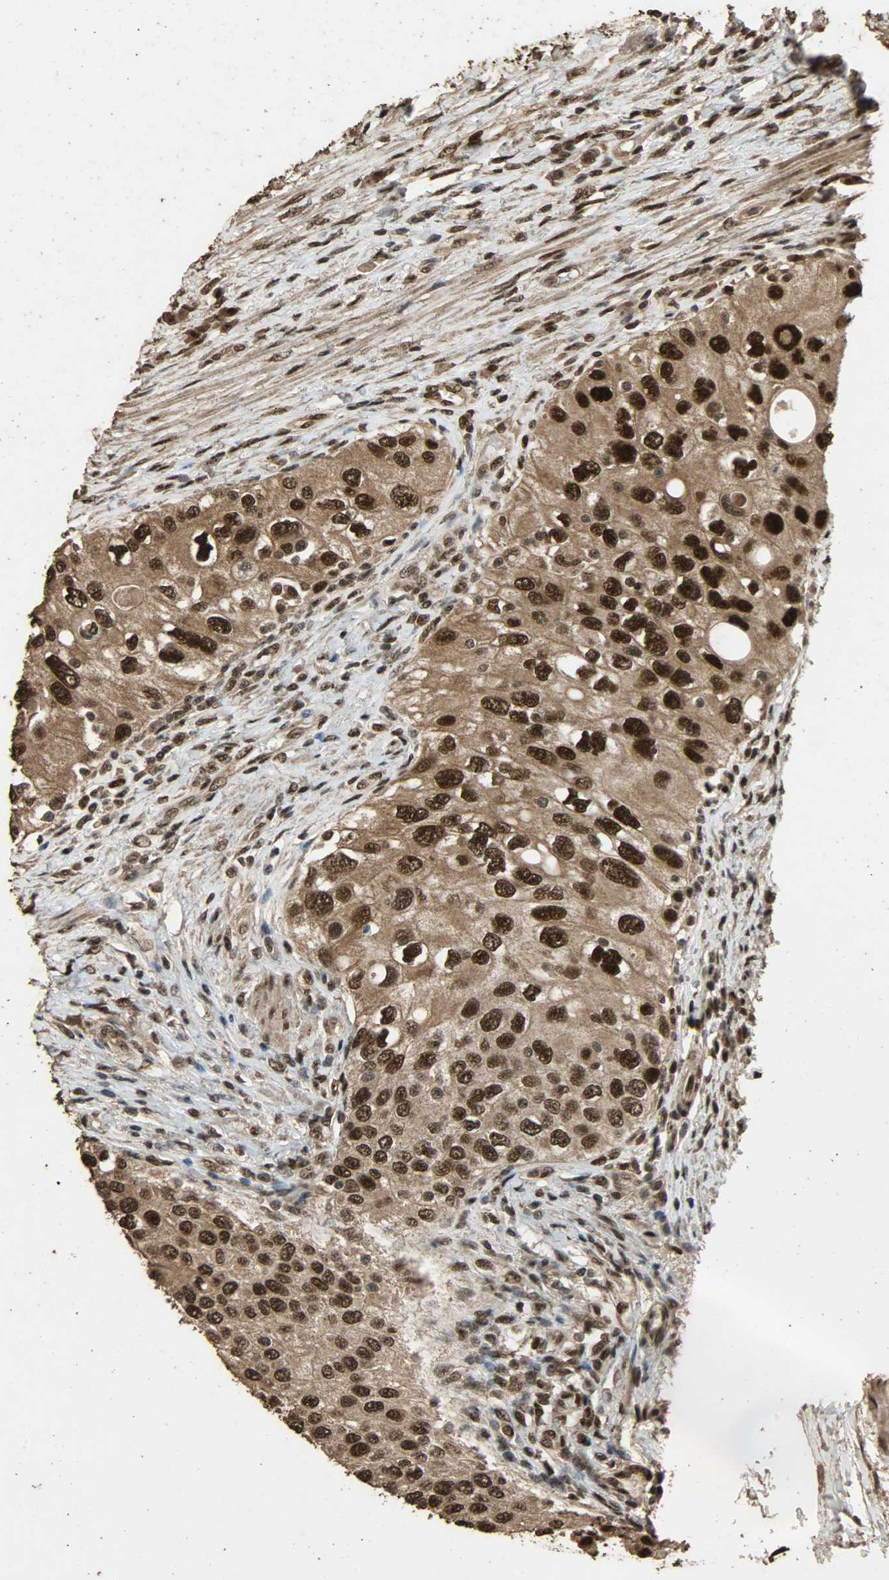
{"staining": {"intensity": "strong", "quantity": ">75%", "location": "cytoplasmic/membranous,nuclear"}, "tissue": "urothelial cancer", "cell_type": "Tumor cells", "image_type": "cancer", "snomed": [{"axis": "morphology", "description": "Urothelial carcinoma, High grade"}, {"axis": "topography", "description": "Urinary bladder"}], "caption": "Immunohistochemistry (IHC) photomicrograph of neoplastic tissue: high-grade urothelial carcinoma stained using IHC exhibits high levels of strong protein expression localized specifically in the cytoplasmic/membranous and nuclear of tumor cells, appearing as a cytoplasmic/membranous and nuclear brown color.", "gene": "CCNT2", "patient": {"sex": "female", "age": 56}}